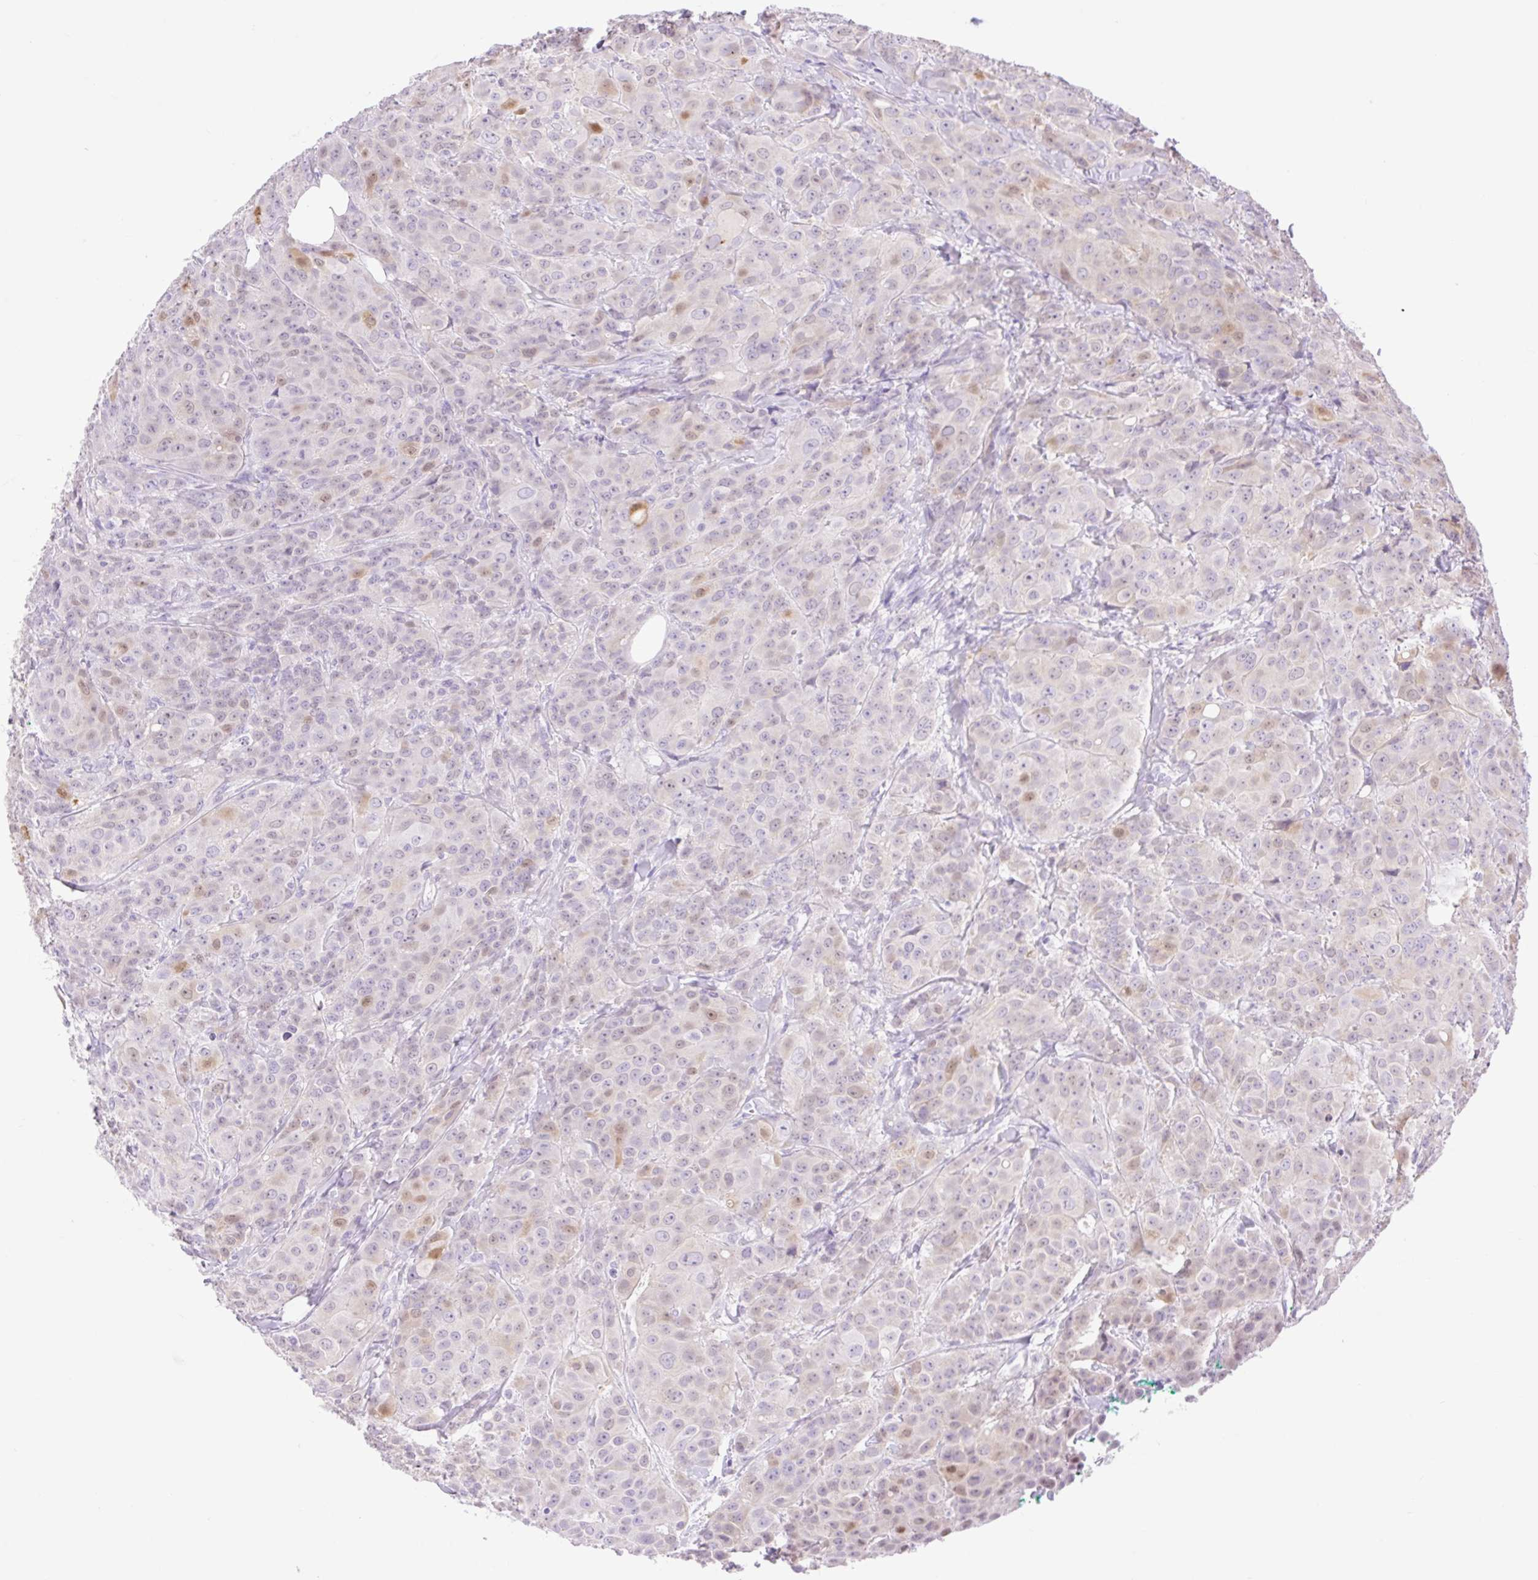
{"staining": {"intensity": "weak", "quantity": "<25%", "location": "cytoplasmic/membranous,nuclear"}, "tissue": "breast cancer", "cell_type": "Tumor cells", "image_type": "cancer", "snomed": [{"axis": "morphology", "description": "Normal tissue, NOS"}, {"axis": "morphology", "description": "Duct carcinoma"}, {"axis": "topography", "description": "Breast"}], "caption": "Tumor cells show no significant staining in breast cancer (infiltrating ductal carcinoma). (DAB (3,3'-diaminobenzidine) immunohistochemistry (IHC), high magnification).", "gene": "SLC25A40", "patient": {"sex": "female", "age": 43}}